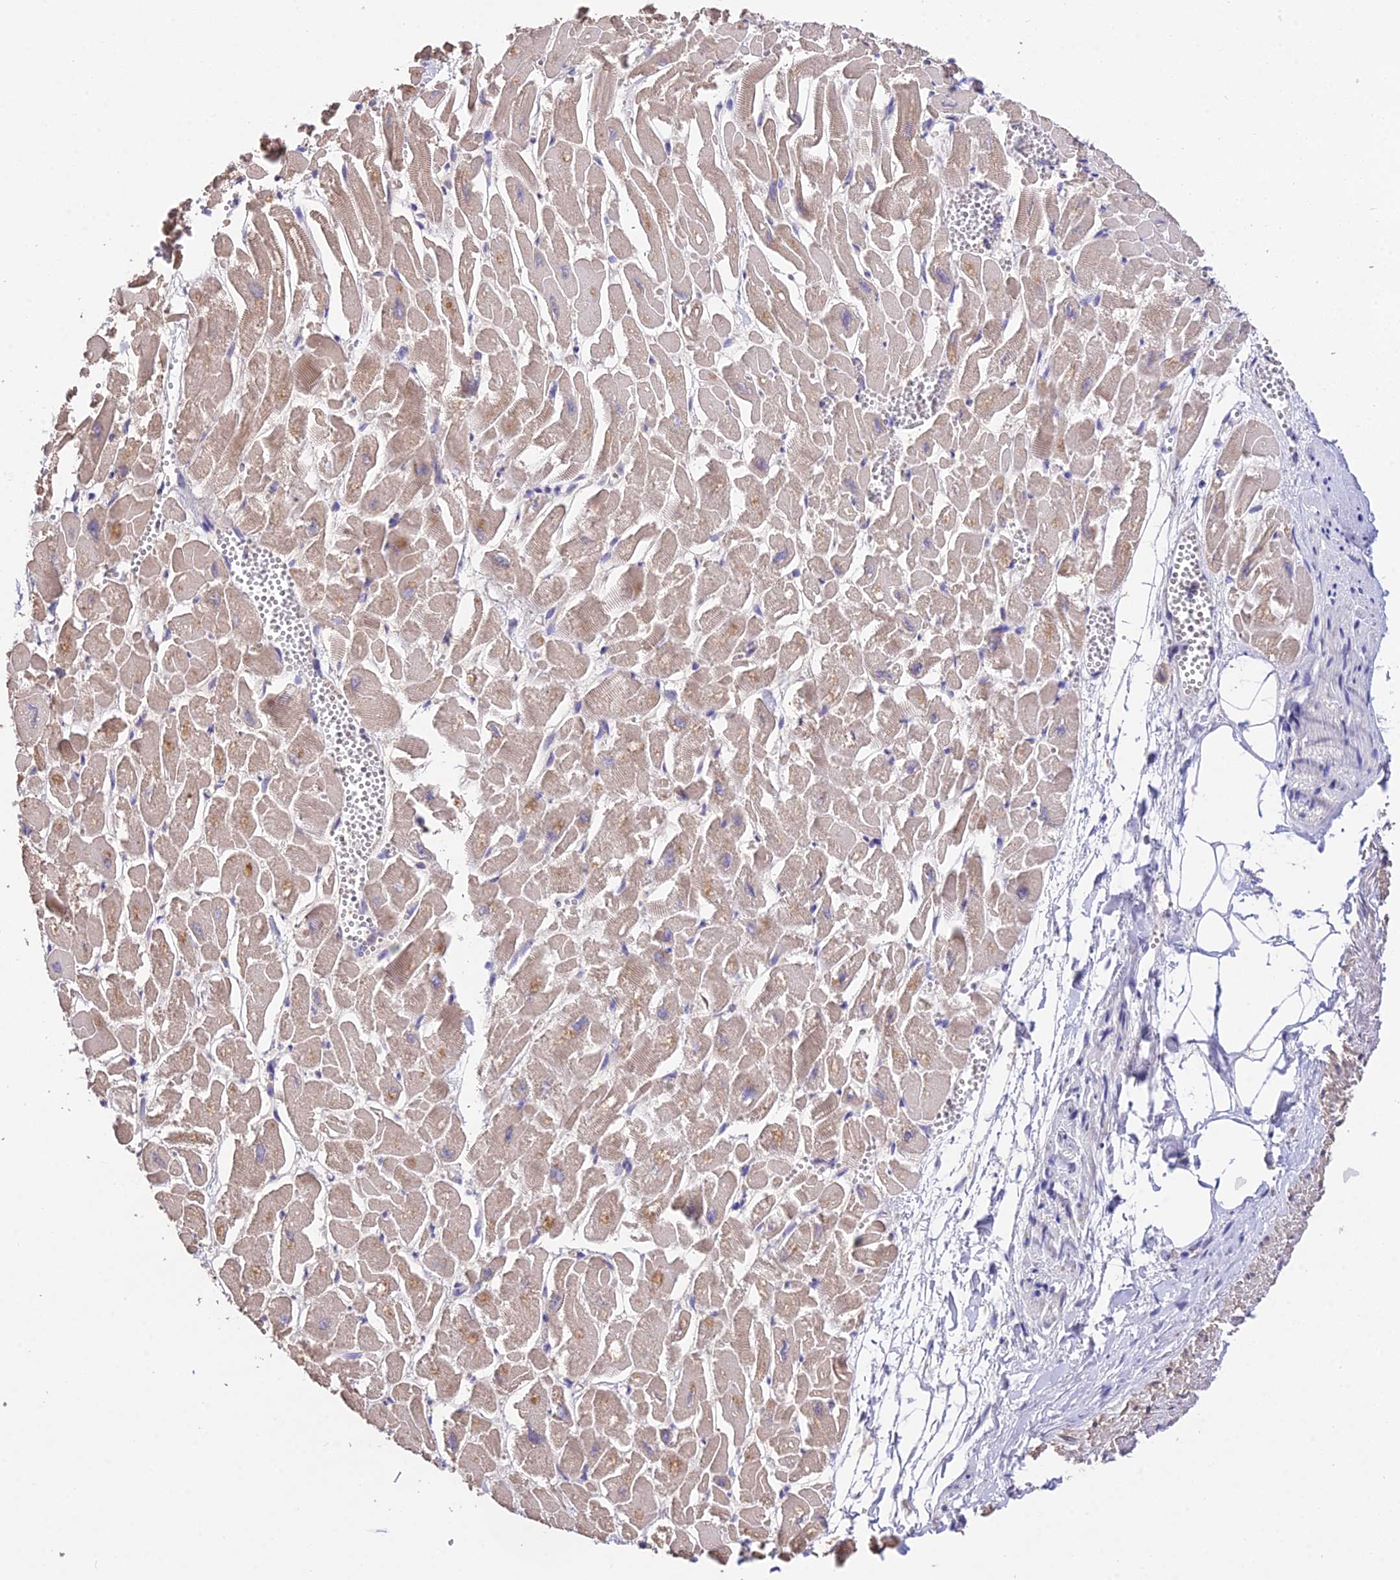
{"staining": {"intensity": "weak", "quantity": ">75%", "location": "cytoplasmic/membranous"}, "tissue": "heart muscle", "cell_type": "Cardiomyocytes", "image_type": "normal", "snomed": [{"axis": "morphology", "description": "Normal tissue, NOS"}, {"axis": "topography", "description": "Heart"}], "caption": "IHC histopathology image of normal human heart muscle stained for a protein (brown), which displays low levels of weak cytoplasmic/membranous staining in approximately >75% of cardiomyocytes.", "gene": "PGK1", "patient": {"sex": "male", "age": 54}}